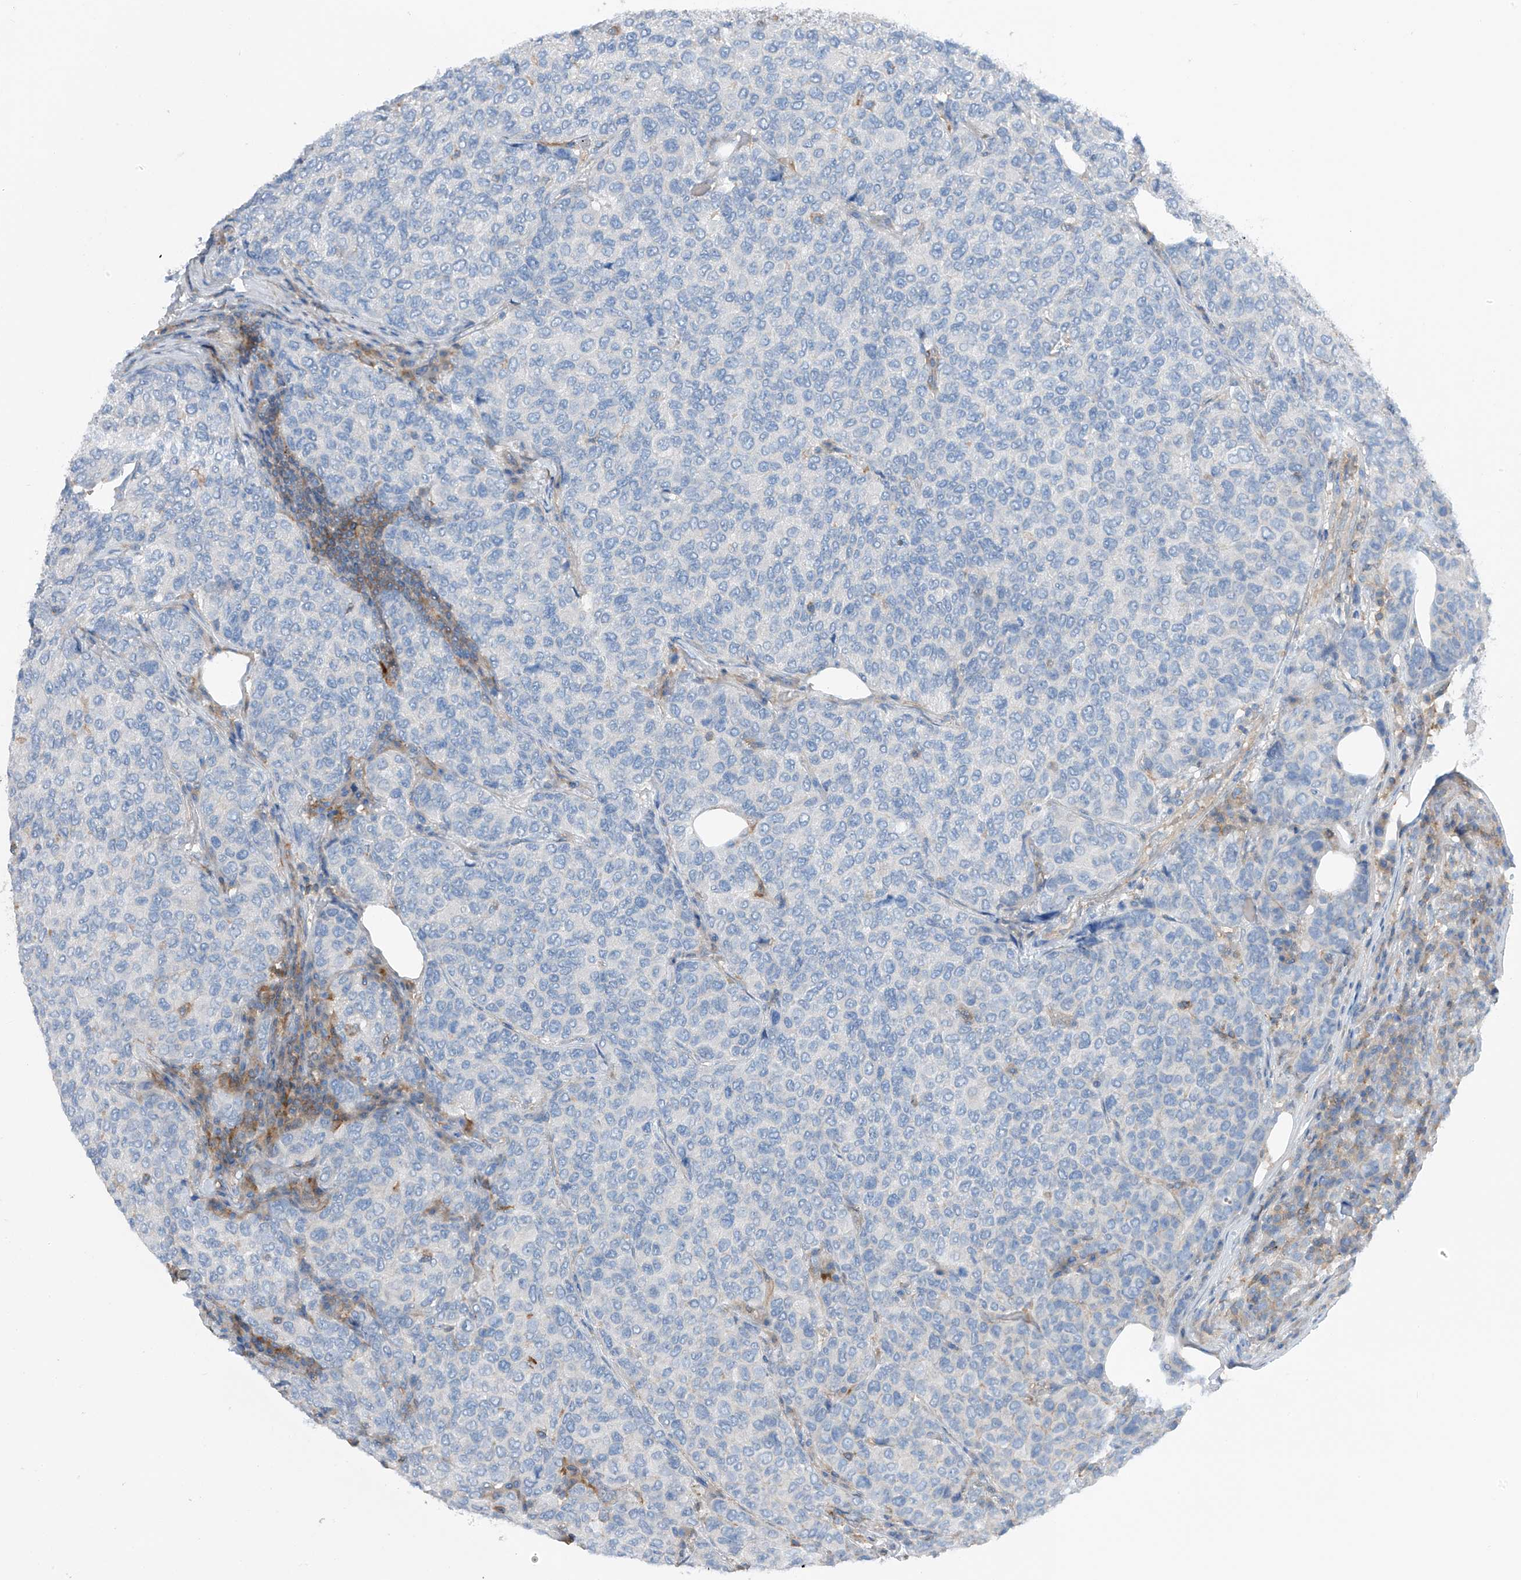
{"staining": {"intensity": "negative", "quantity": "none", "location": "none"}, "tissue": "breast cancer", "cell_type": "Tumor cells", "image_type": "cancer", "snomed": [{"axis": "morphology", "description": "Duct carcinoma"}, {"axis": "topography", "description": "Breast"}], "caption": "IHC of breast cancer (intraductal carcinoma) reveals no expression in tumor cells.", "gene": "NALCN", "patient": {"sex": "female", "age": 55}}